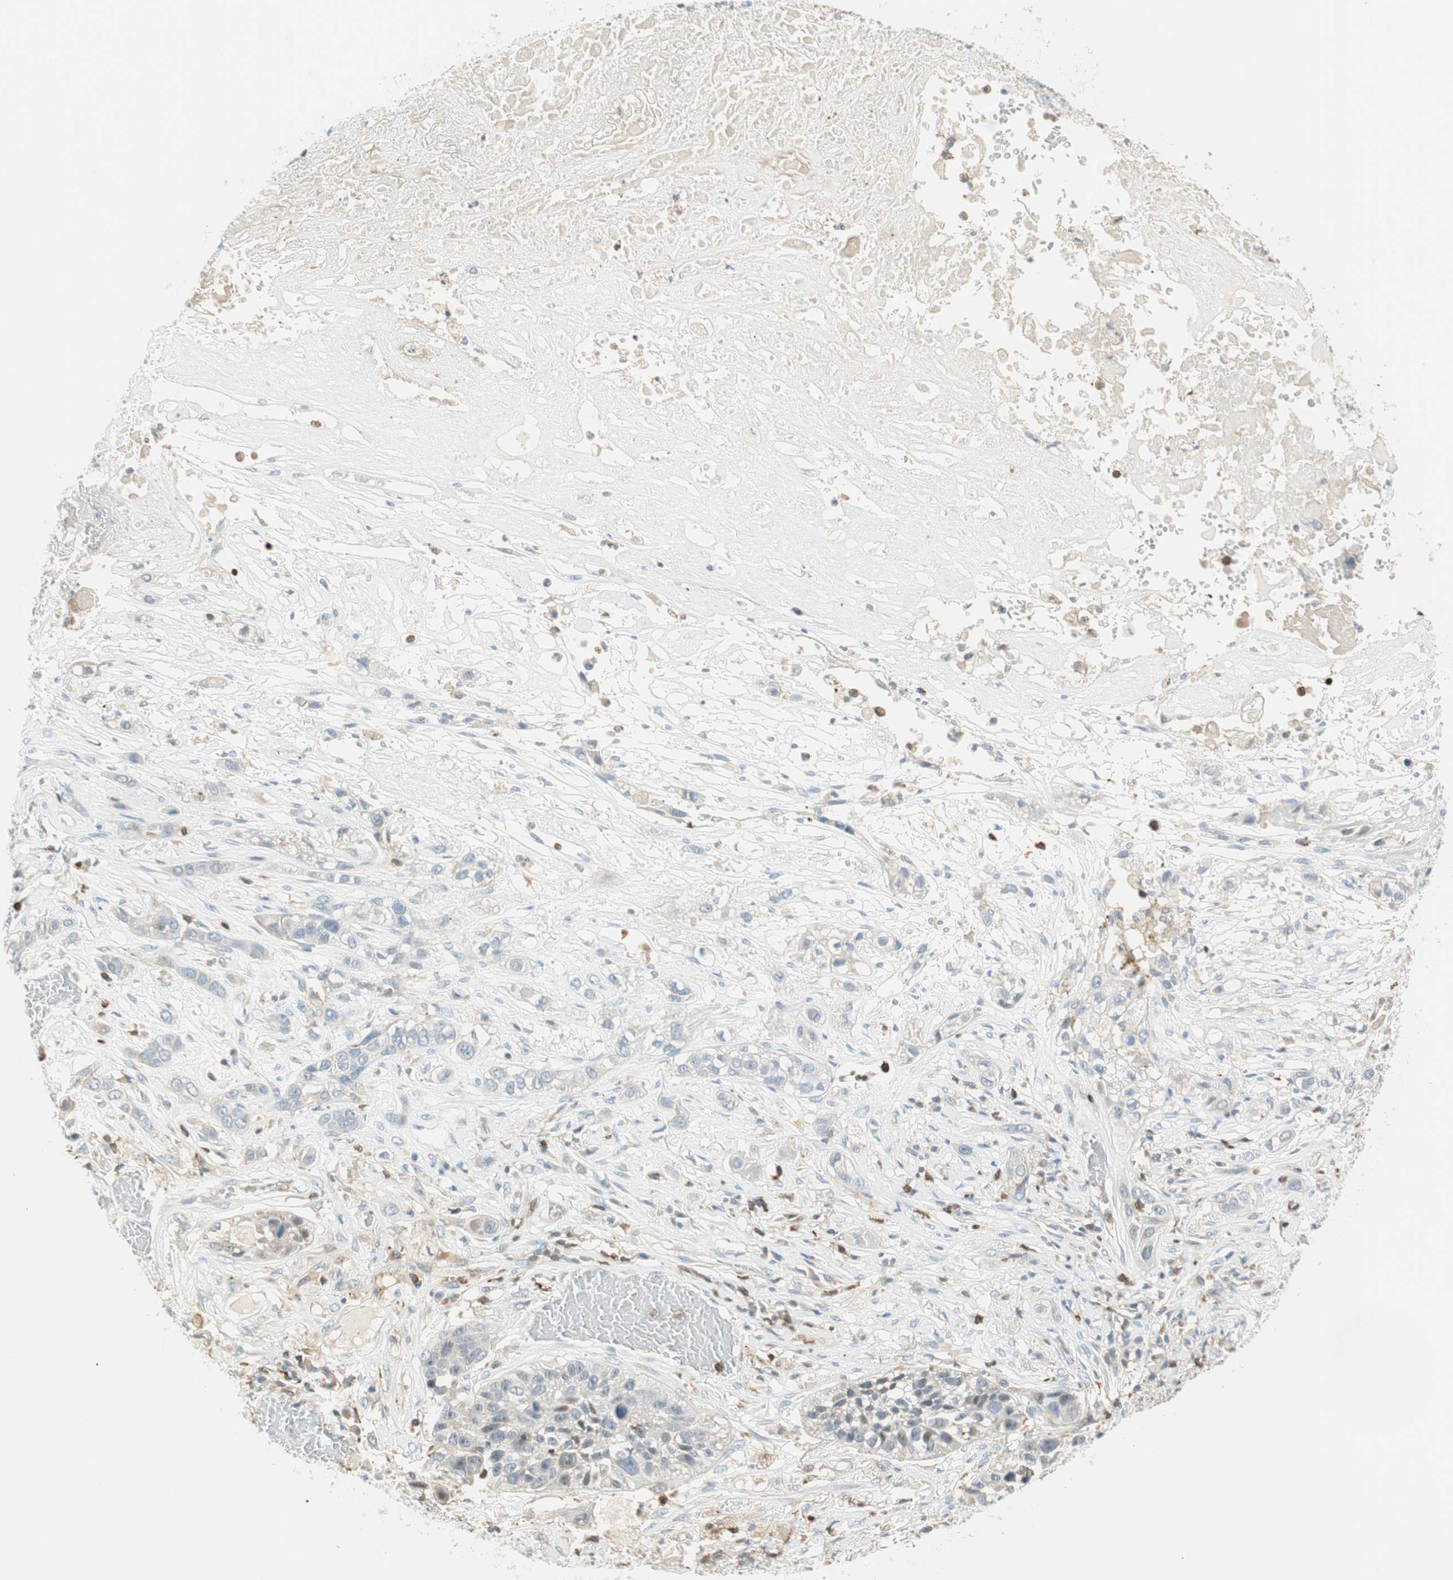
{"staining": {"intensity": "weak", "quantity": "25%-75%", "location": "cytoplasmic/membranous"}, "tissue": "lung cancer", "cell_type": "Tumor cells", "image_type": "cancer", "snomed": [{"axis": "morphology", "description": "Squamous cell carcinoma, NOS"}, {"axis": "topography", "description": "Lung"}], "caption": "A micrograph of human squamous cell carcinoma (lung) stained for a protein reveals weak cytoplasmic/membranous brown staining in tumor cells.", "gene": "HPGD", "patient": {"sex": "male", "age": 71}}